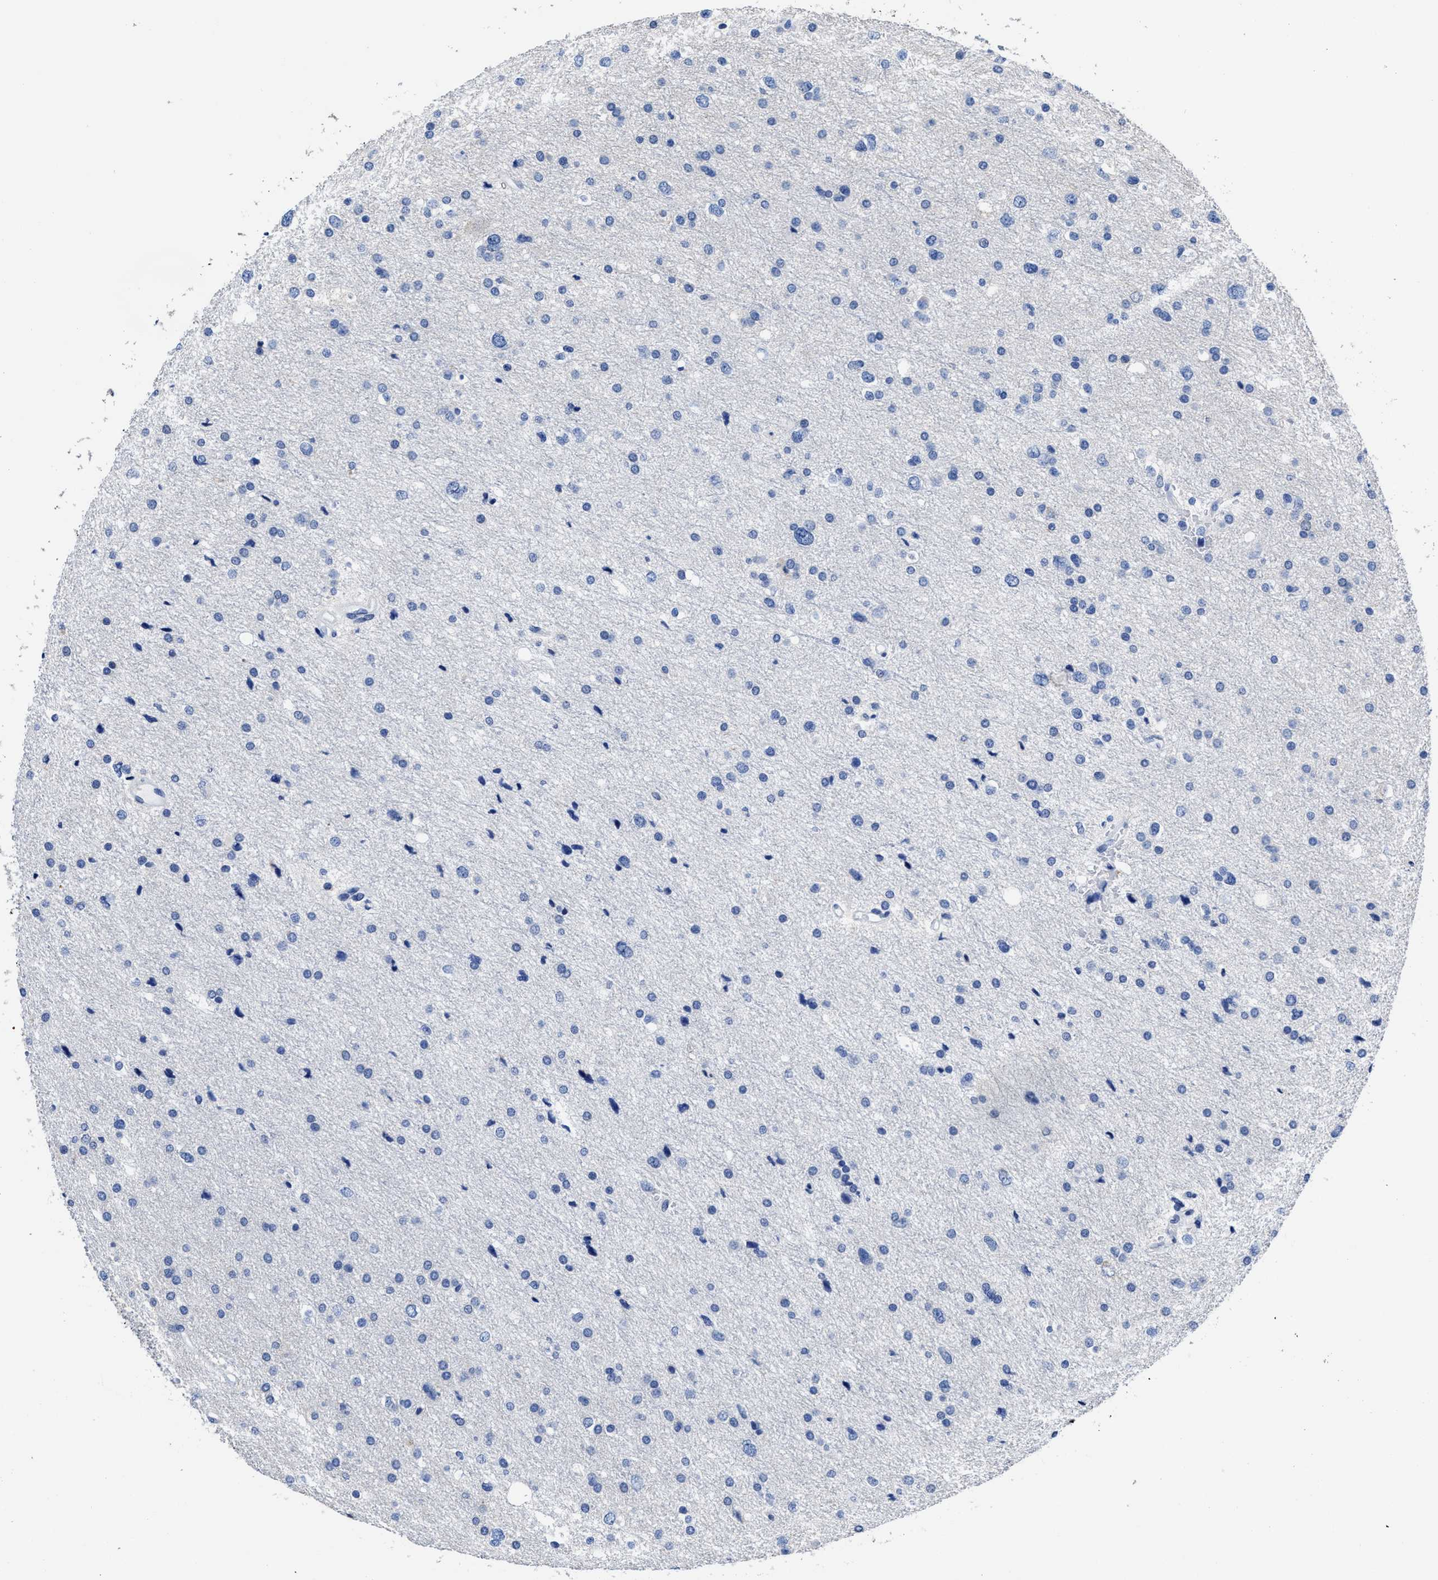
{"staining": {"intensity": "negative", "quantity": "none", "location": "none"}, "tissue": "glioma", "cell_type": "Tumor cells", "image_type": "cancer", "snomed": [{"axis": "morphology", "description": "Glioma, malignant, Low grade"}, {"axis": "topography", "description": "Brain"}], "caption": "Immunohistochemistry (IHC) photomicrograph of malignant low-grade glioma stained for a protein (brown), which demonstrates no positivity in tumor cells.", "gene": "HOOK1", "patient": {"sex": "female", "age": 37}}